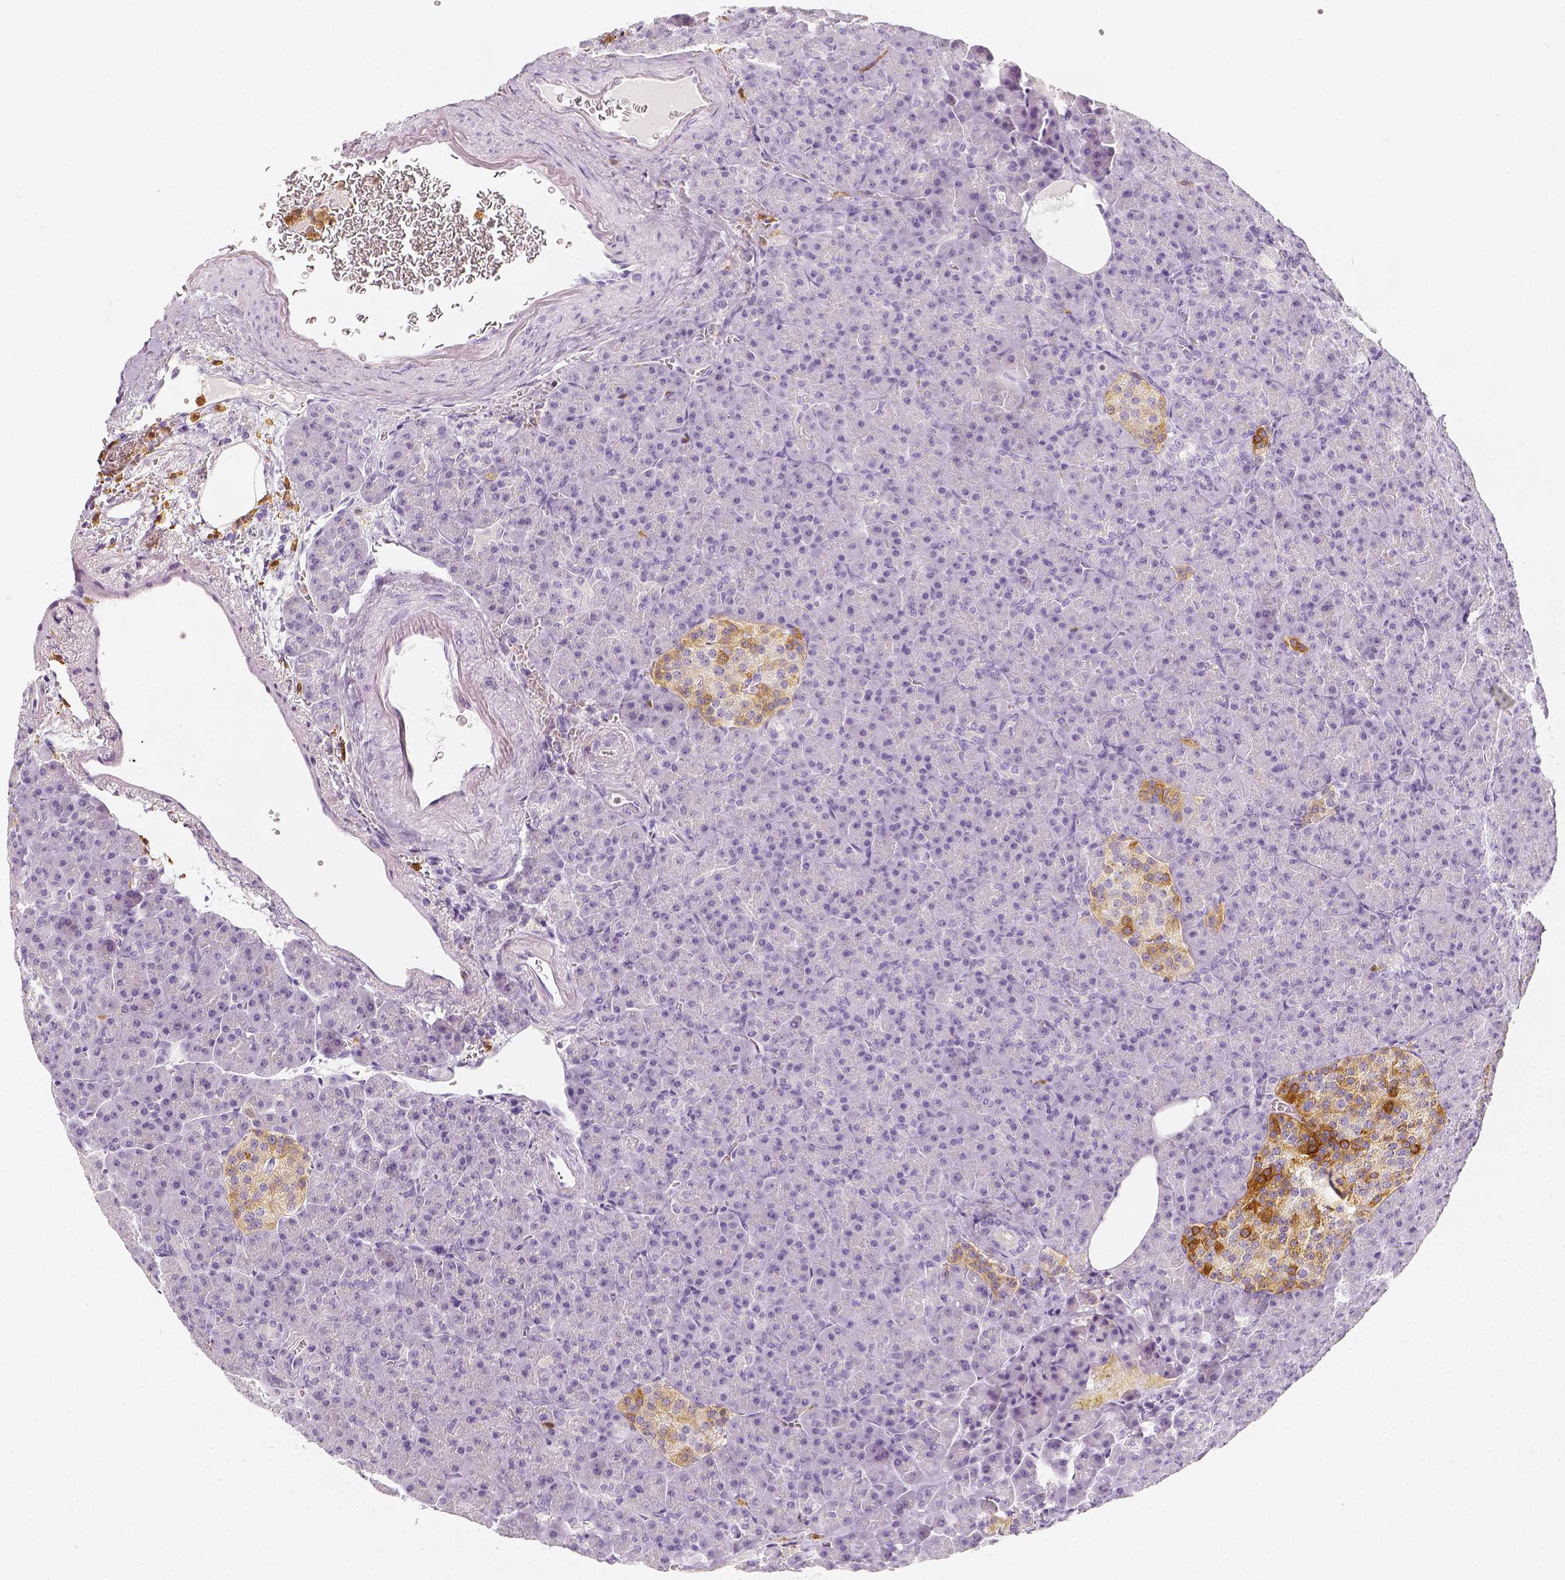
{"staining": {"intensity": "negative", "quantity": "none", "location": "none"}, "tissue": "pancreas", "cell_type": "Exocrine glandular cells", "image_type": "normal", "snomed": [{"axis": "morphology", "description": "Normal tissue, NOS"}, {"axis": "topography", "description": "Pancreas"}], "caption": "The image reveals no staining of exocrine glandular cells in benign pancreas. (DAB (3,3'-diaminobenzidine) IHC with hematoxylin counter stain).", "gene": "NECAB2", "patient": {"sex": "female", "age": 74}}